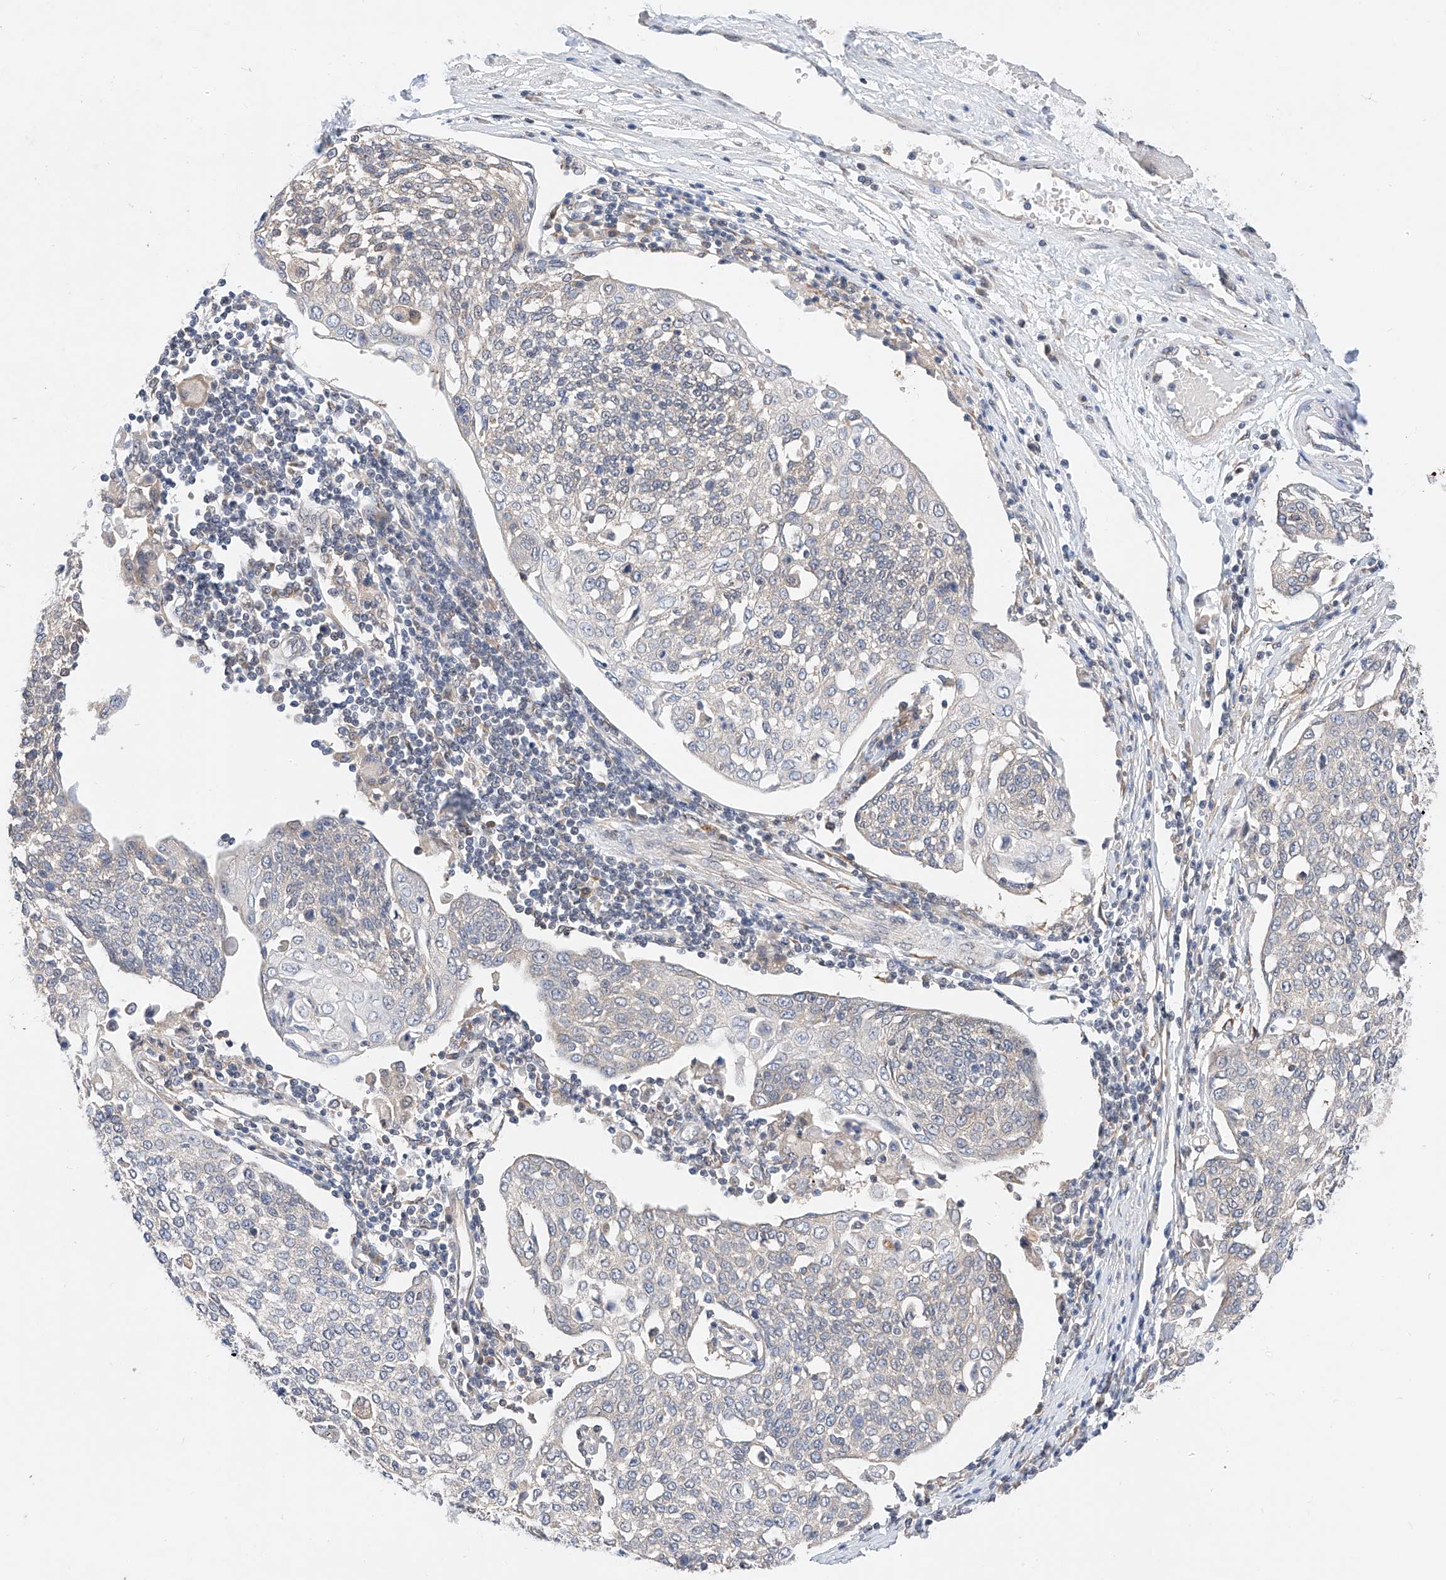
{"staining": {"intensity": "negative", "quantity": "none", "location": "none"}, "tissue": "cervical cancer", "cell_type": "Tumor cells", "image_type": "cancer", "snomed": [{"axis": "morphology", "description": "Squamous cell carcinoma, NOS"}, {"axis": "topography", "description": "Cervix"}], "caption": "Human cervical cancer (squamous cell carcinoma) stained for a protein using immunohistochemistry displays no expression in tumor cells.", "gene": "ZSCAN4", "patient": {"sex": "female", "age": 34}}